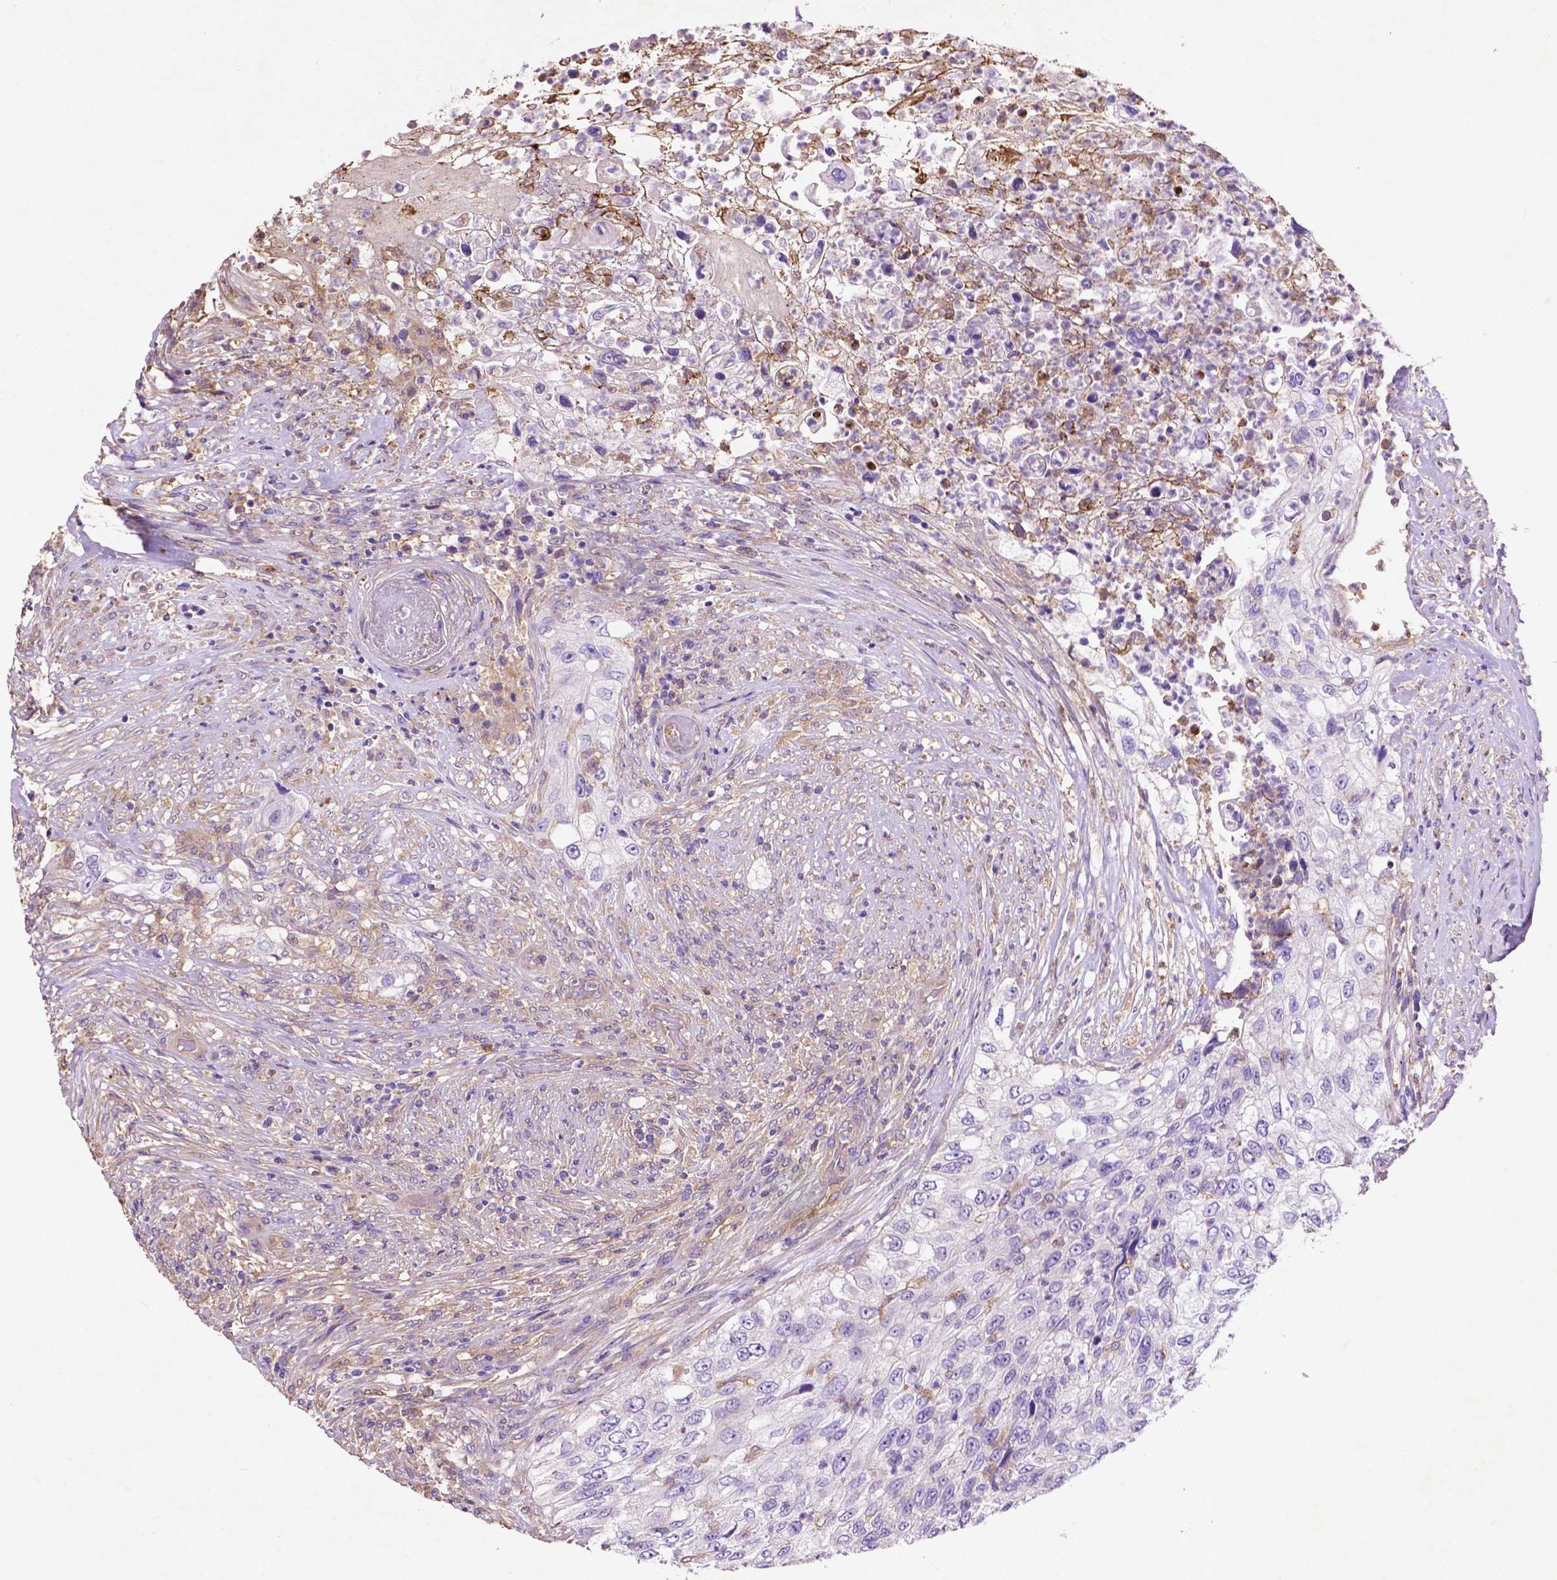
{"staining": {"intensity": "negative", "quantity": "none", "location": "none"}, "tissue": "urothelial cancer", "cell_type": "Tumor cells", "image_type": "cancer", "snomed": [{"axis": "morphology", "description": "Urothelial carcinoma, High grade"}, {"axis": "topography", "description": "Urinary bladder"}], "caption": "Protein analysis of urothelial cancer exhibits no significant positivity in tumor cells.", "gene": "GDPD5", "patient": {"sex": "female", "age": 60}}